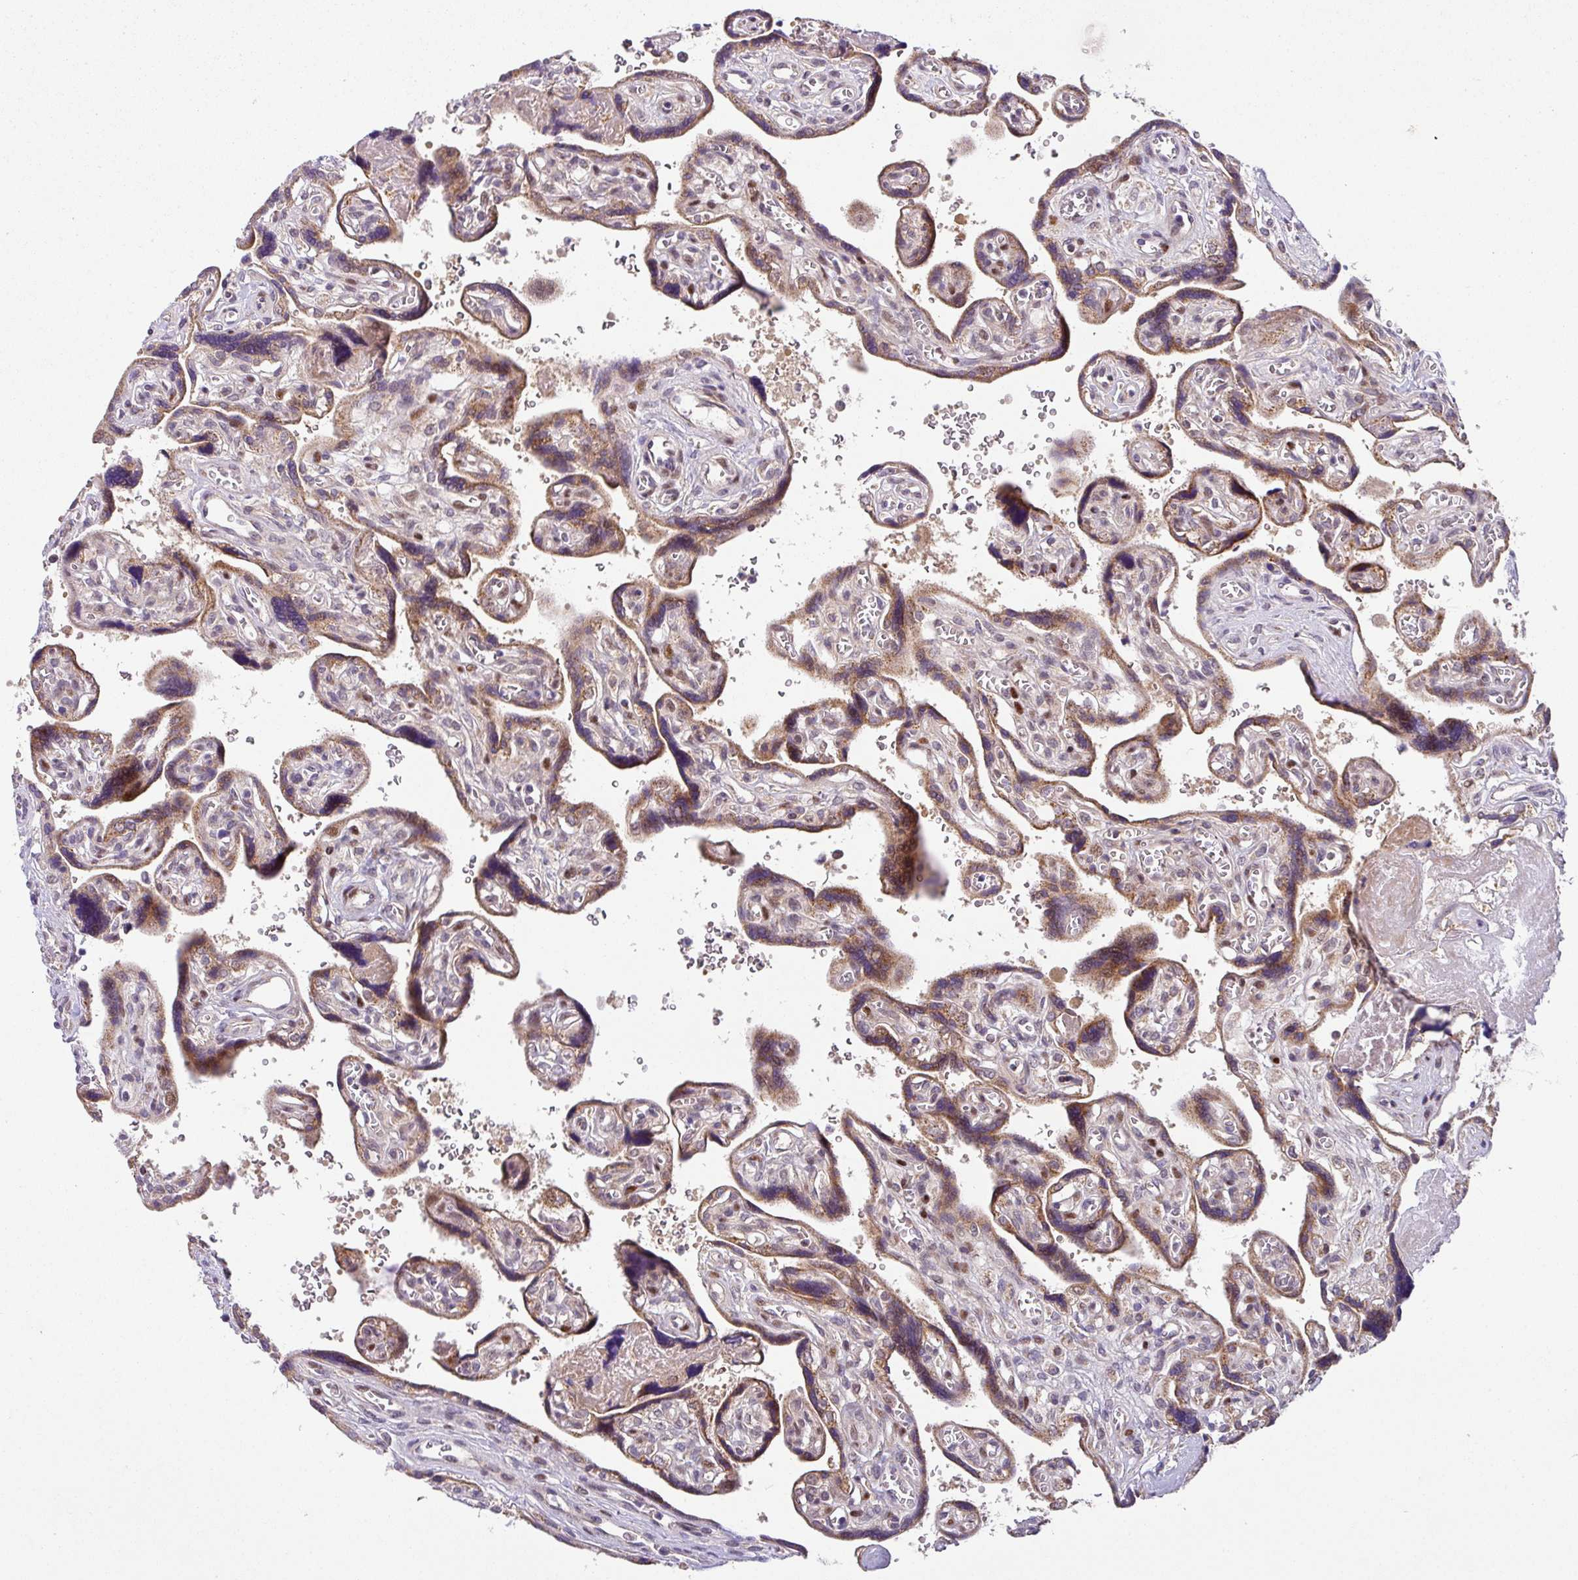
{"staining": {"intensity": "moderate", "quantity": ">75%", "location": "cytoplasmic/membranous"}, "tissue": "placenta", "cell_type": "Decidual cells", "image_type": "normal", "snomed": [{"axis": "morphology", "description": "Normal tissue, NOS"}, {"axis": "topography", "description": "Placenta"}], "caption": "This is an image of immunohistochemistry (IHC) staining of normal placenta, which shows moderate staining in the cytoplasmic/membranous of decidual cells.", "gene": "ENSG00000269547", "patient": {"sex": "female", "age": 39}}